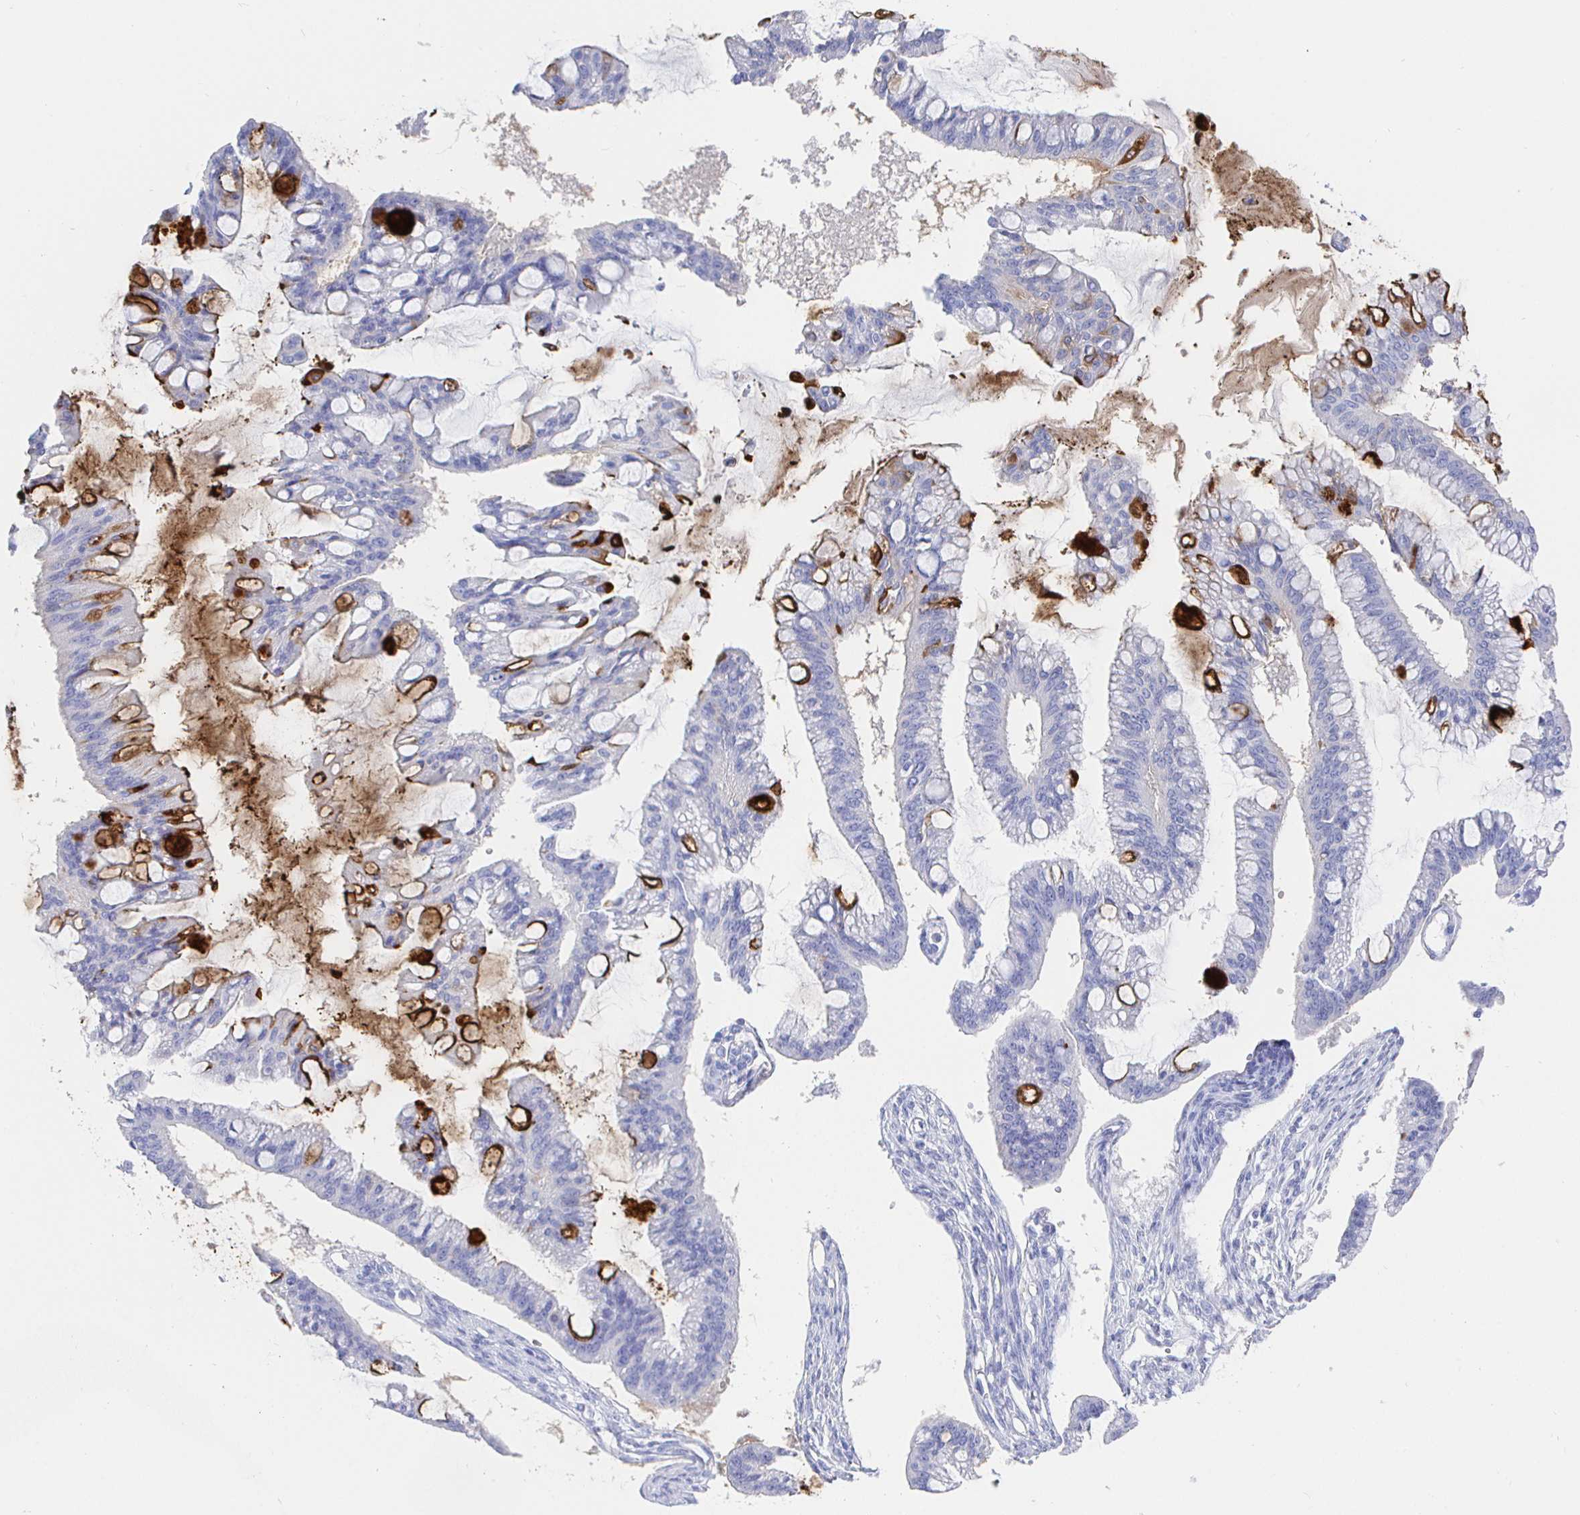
{"staining": {"intensity": "negative", "quantity": "none", "location": "none"}, "tissue": "ovarian cancer", "cell_type": "Tumor cells", "image_type": "cancer", "snomed": [{"axis": "morphology", "description": "Cystadenocarcinoma, mucinous, NOS"}, {"axis": "topography", "description": "Ovary"}], "caption": "DAB (3,3'-diaminobenzidine) immunohistochemical staining of ovarian mucinous cystadenocarcinoma demonstrates no significant expression in tumor cells.", "gene": "CLCA1", "patient": {"sex": "female", "age": 73}}